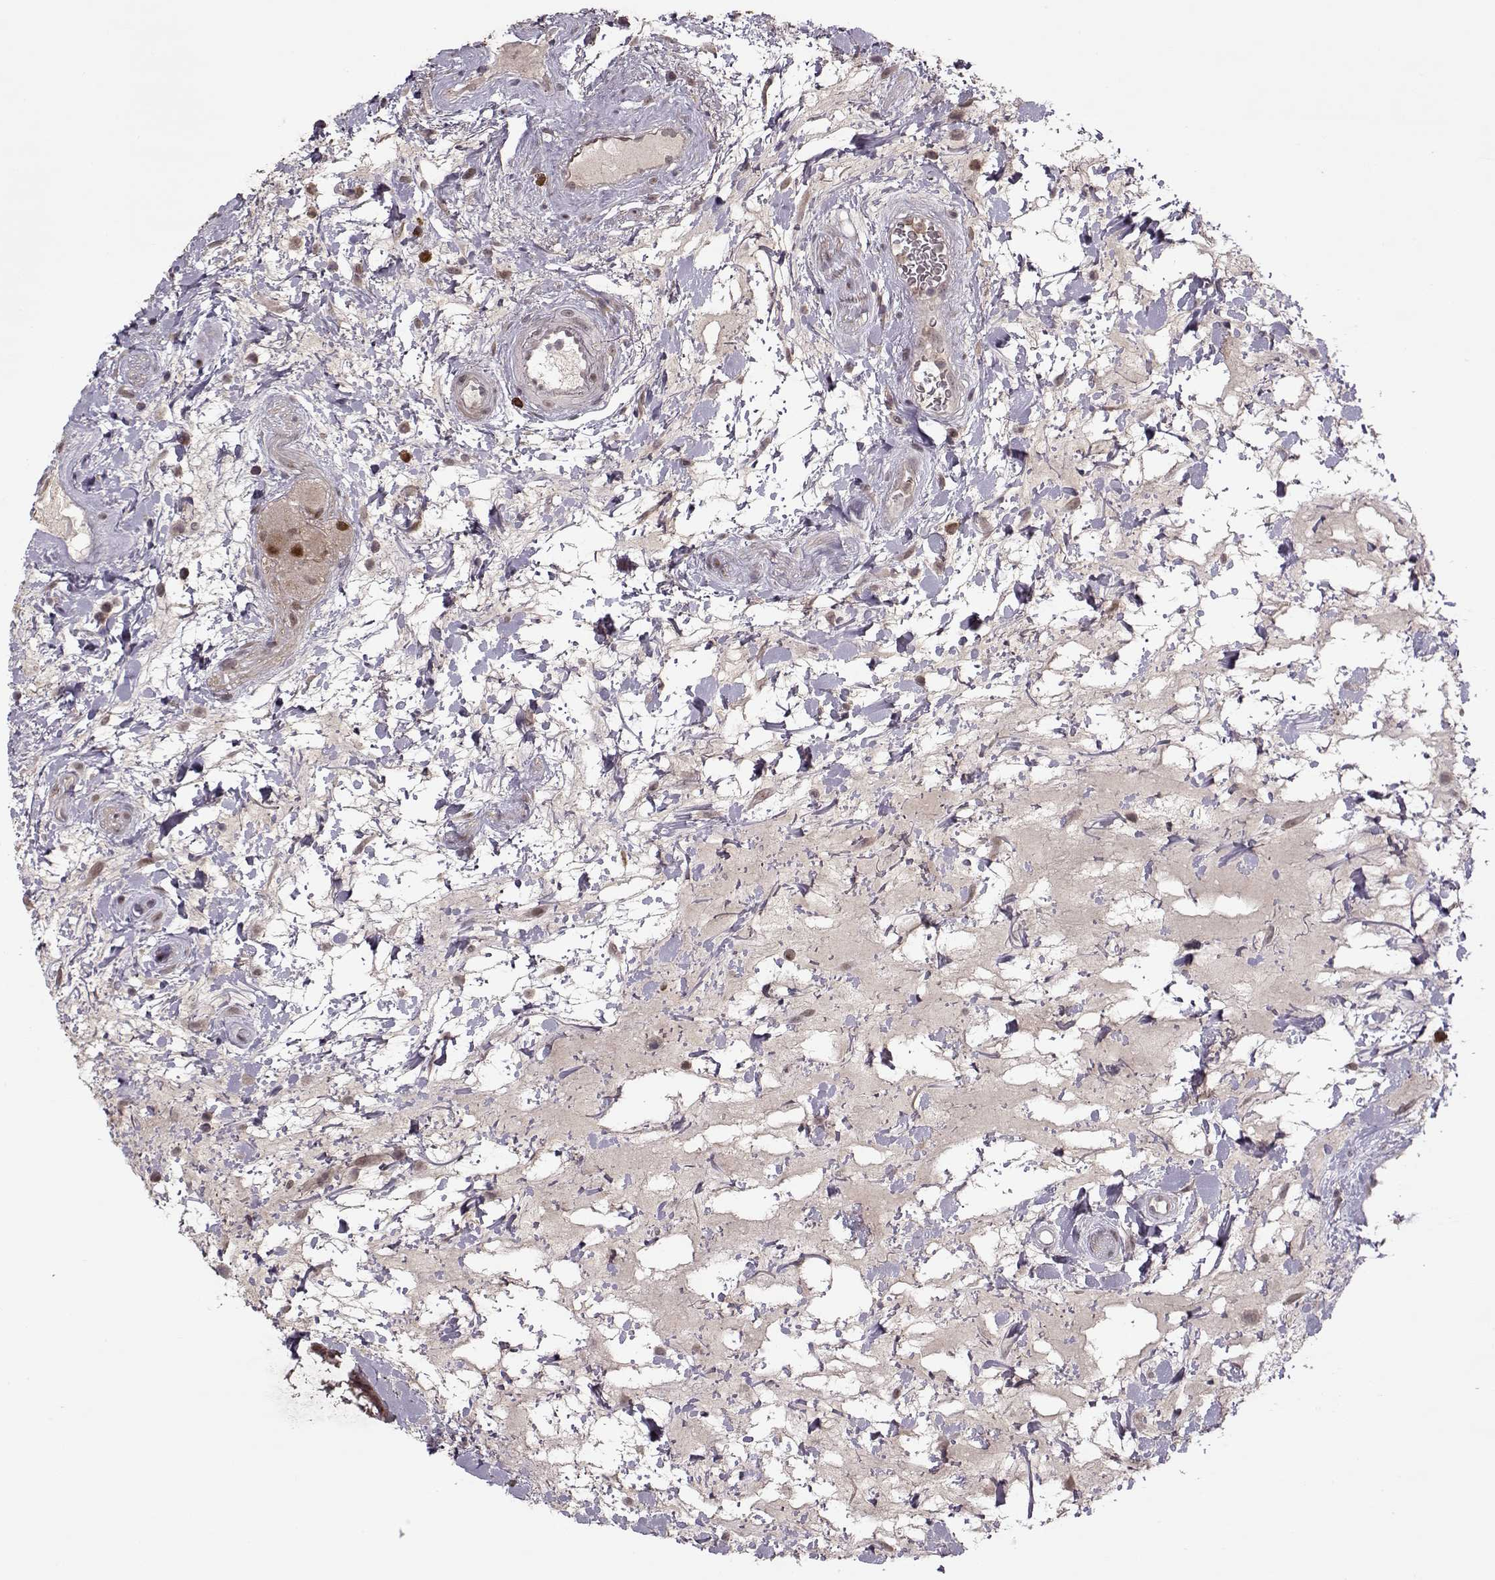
{"staining": {"intensity": "moderate", "quantity": ">75%", "location": "cytoplasmic/membranous"}, "tissue": "rectum", "cell_type": "Glandular cells", "image_type": "normal", "snomed": [{"axis": "morphology", "description": "Normal tissue, NOS"}, {"axis": "topography", "description": "Rectum"}], "caption": "Immunohistochemistry (IHC) (DAB) staining of benign rectum shows moderate cytoplasmic/membranous protein positivity in approximately >75% of glandular cells.", "gene": "DENND4B", "patient": {"sex": "male", "age": 72}}